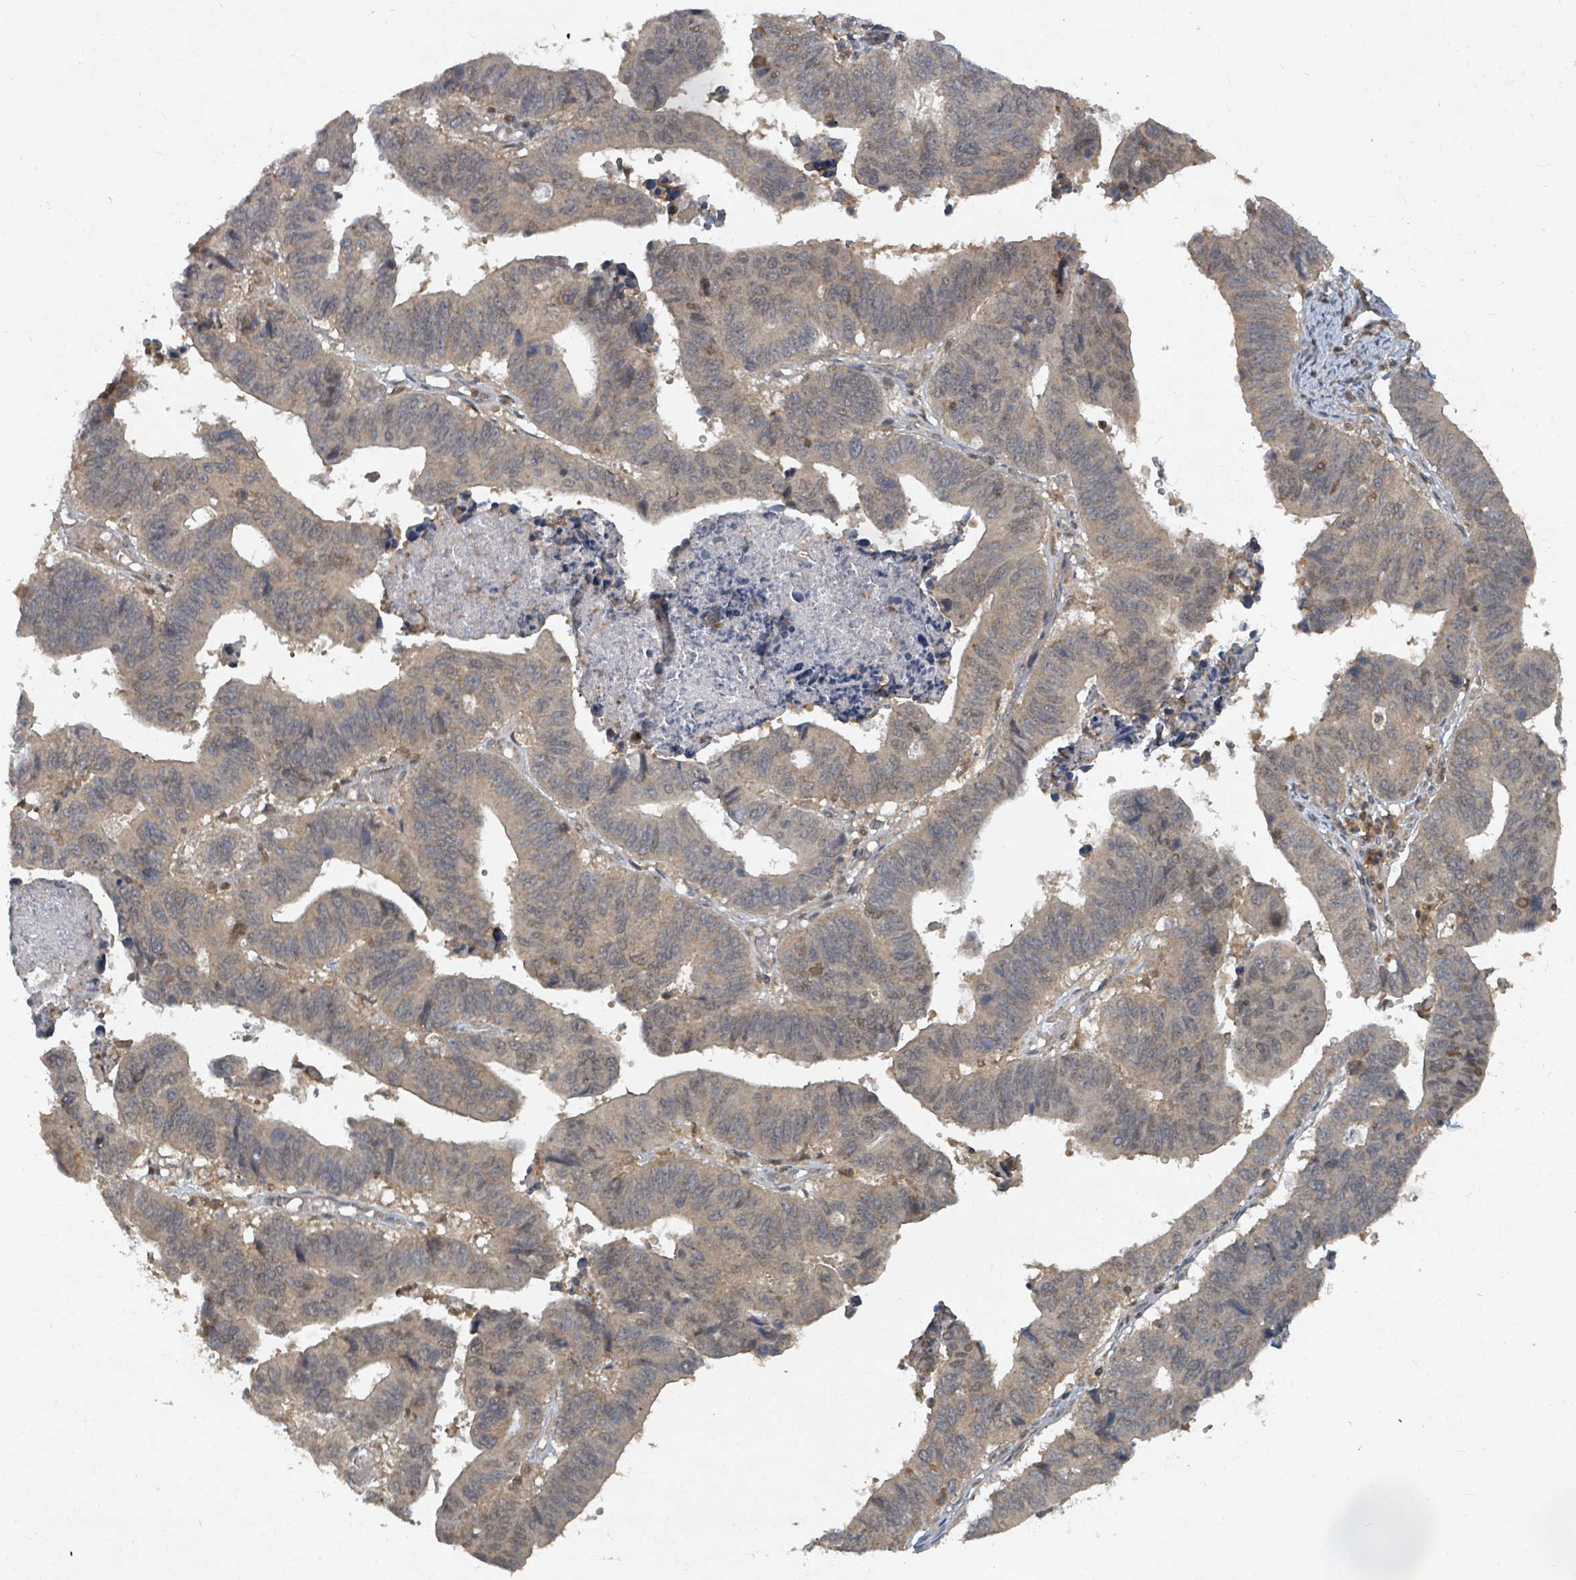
{"staining": {"intensity": "negative", "quantity": "none", "location": "none"}, "tissue": "stomach cancer", "cell_type": "Tumor cells", "image_type": "cancer", "snomed": [{"axis": "morphology", "description": "Adenocarcinoma, NOS"}, {"axis": "topography", "description": "Stomach"}], "caption": "Tumor cells are negative for brown protein staining in adenocarcinoma (stomach).", "gene": "KDM4E", "patient": {"sex": "male", "age": 59}}